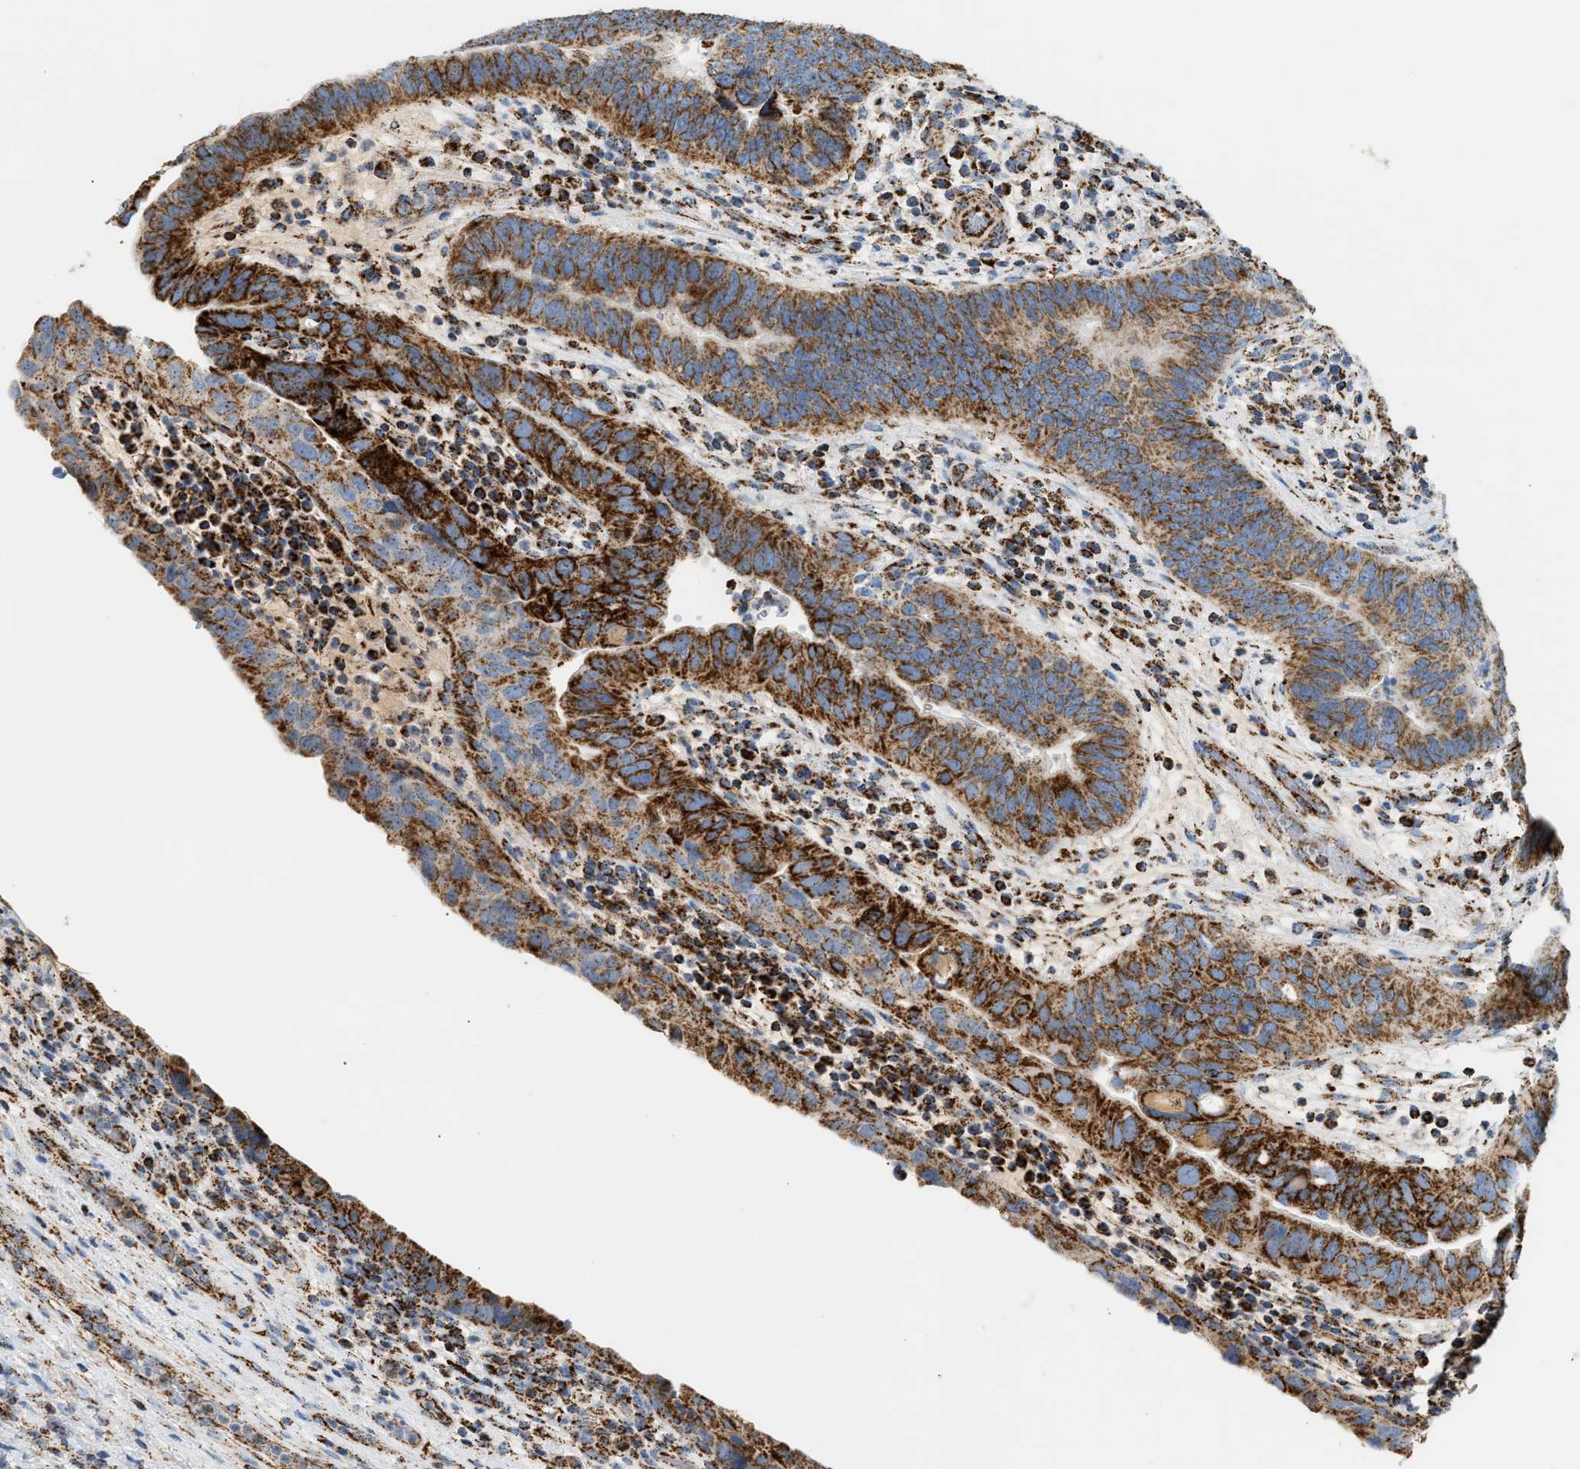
{"staining": {"intensity": "strong", "quantity": ">75%", "location": "cytoplasmic/membranous"}, "tissue": "urothelial cancer", "cell_type": "Tumor cells", "image_type": "cancer", "snomed": [{"axis": "morphology", "description": "Urothelial carcinoma, High grade"}, {"axis": "topography", "description": "Urinary bladder"}], "caption": "Urothelial cancer stained with a brown dye reveals strong cytoplasmic/membranous positive expression in approximately >75% of tumor cells.", "gene": "OGDH", "patient": {"sex": "female", "age": 82}}